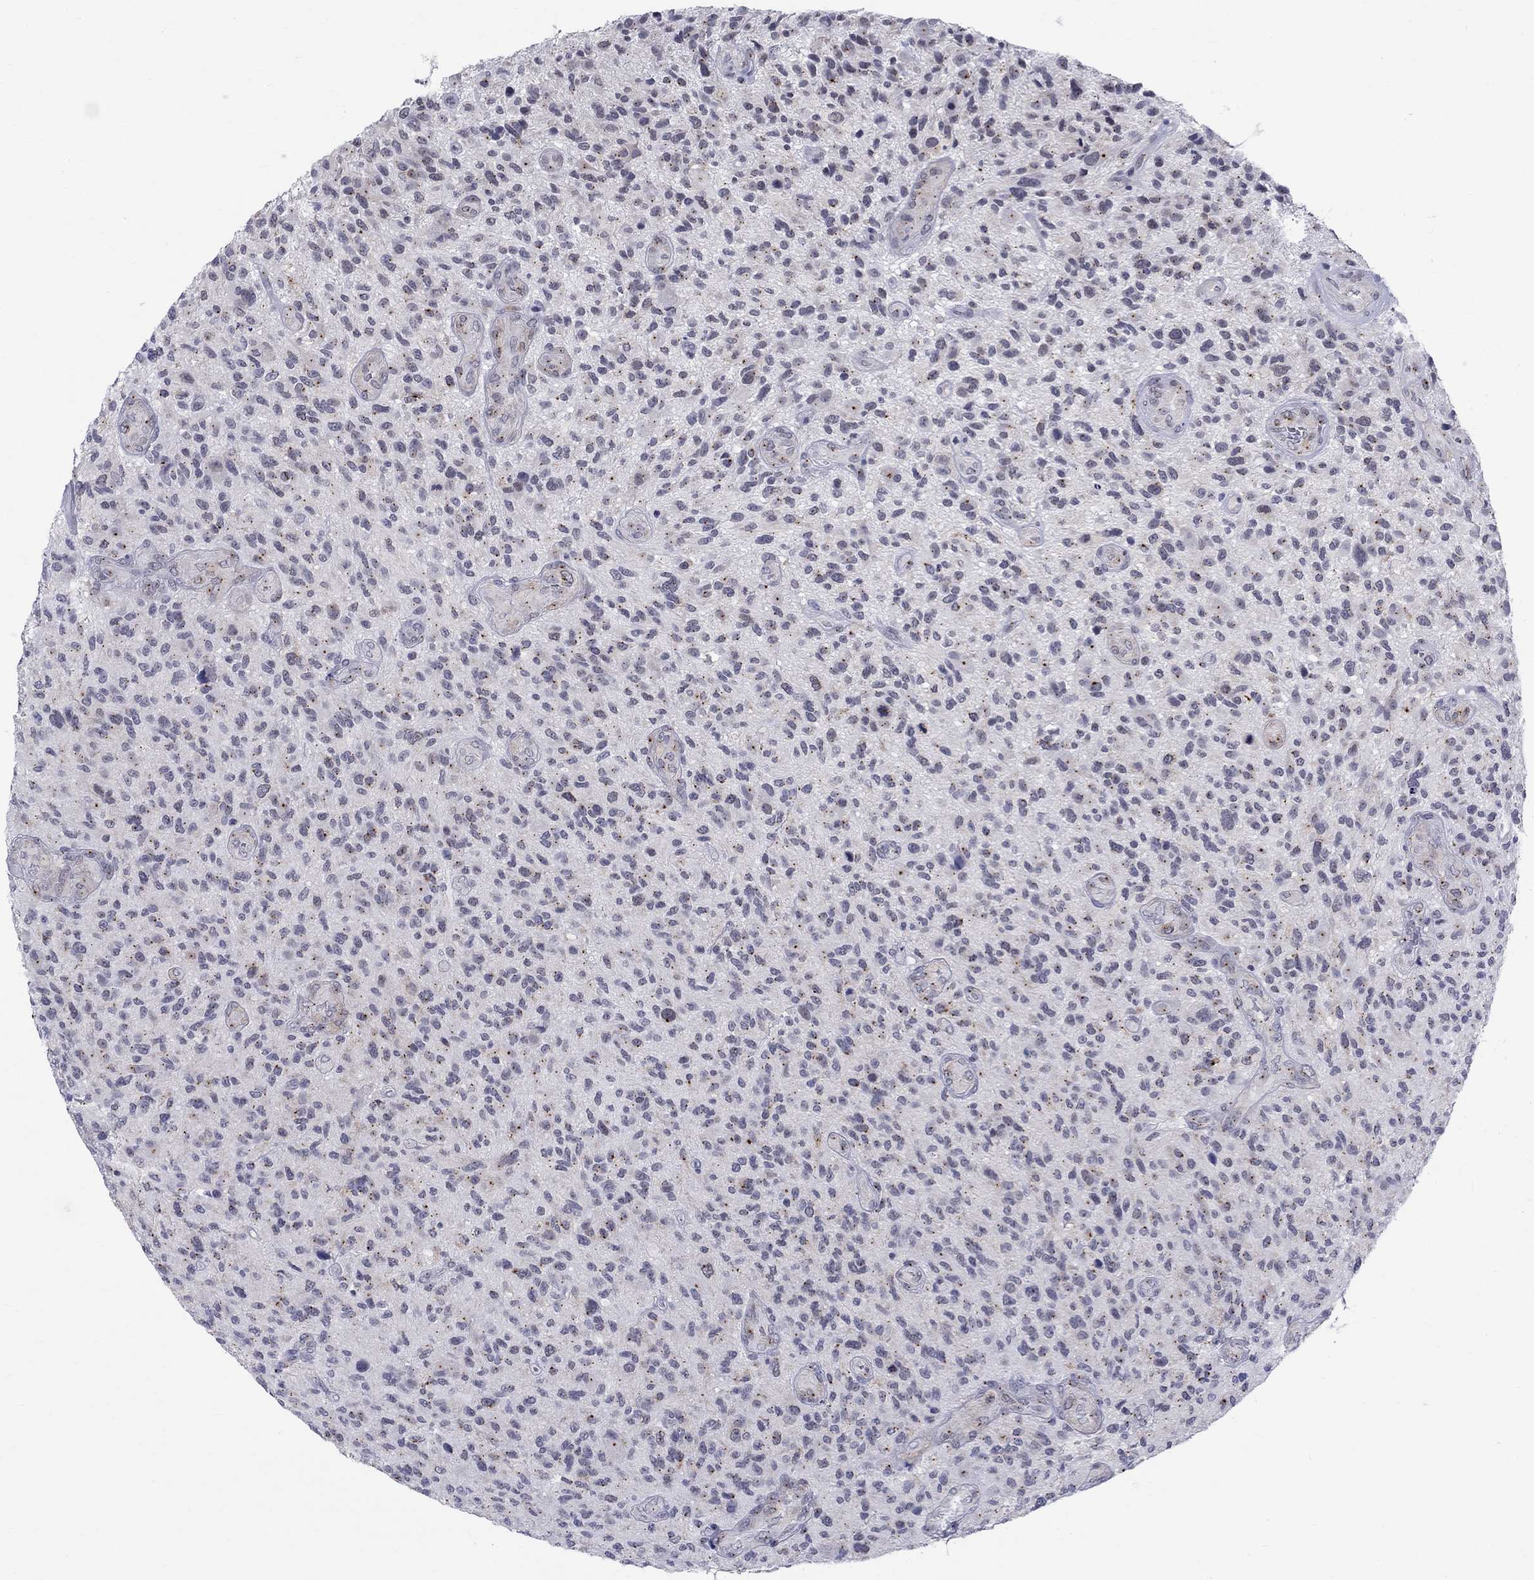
{"staining": {"intensity": "weak", "quantity": "25%-75%", "location": "cytoplasmic/membranous"}, "tissue": "glioma", "cell_type": "Tumor cells", "image_type": "cancer", "snomed": [{"axis": "morphology", "description": "Glioma, malignant, High grade"}, {"axis": "topography", "description": "Brain"}], "caption": "Tumor cells show weak cytoplasmic/membranous staining in about 25%-75% of cells in high-grade glioma (malignant).", "gene": "CEP43", "patient": {"sex": "male", "age": 47}}